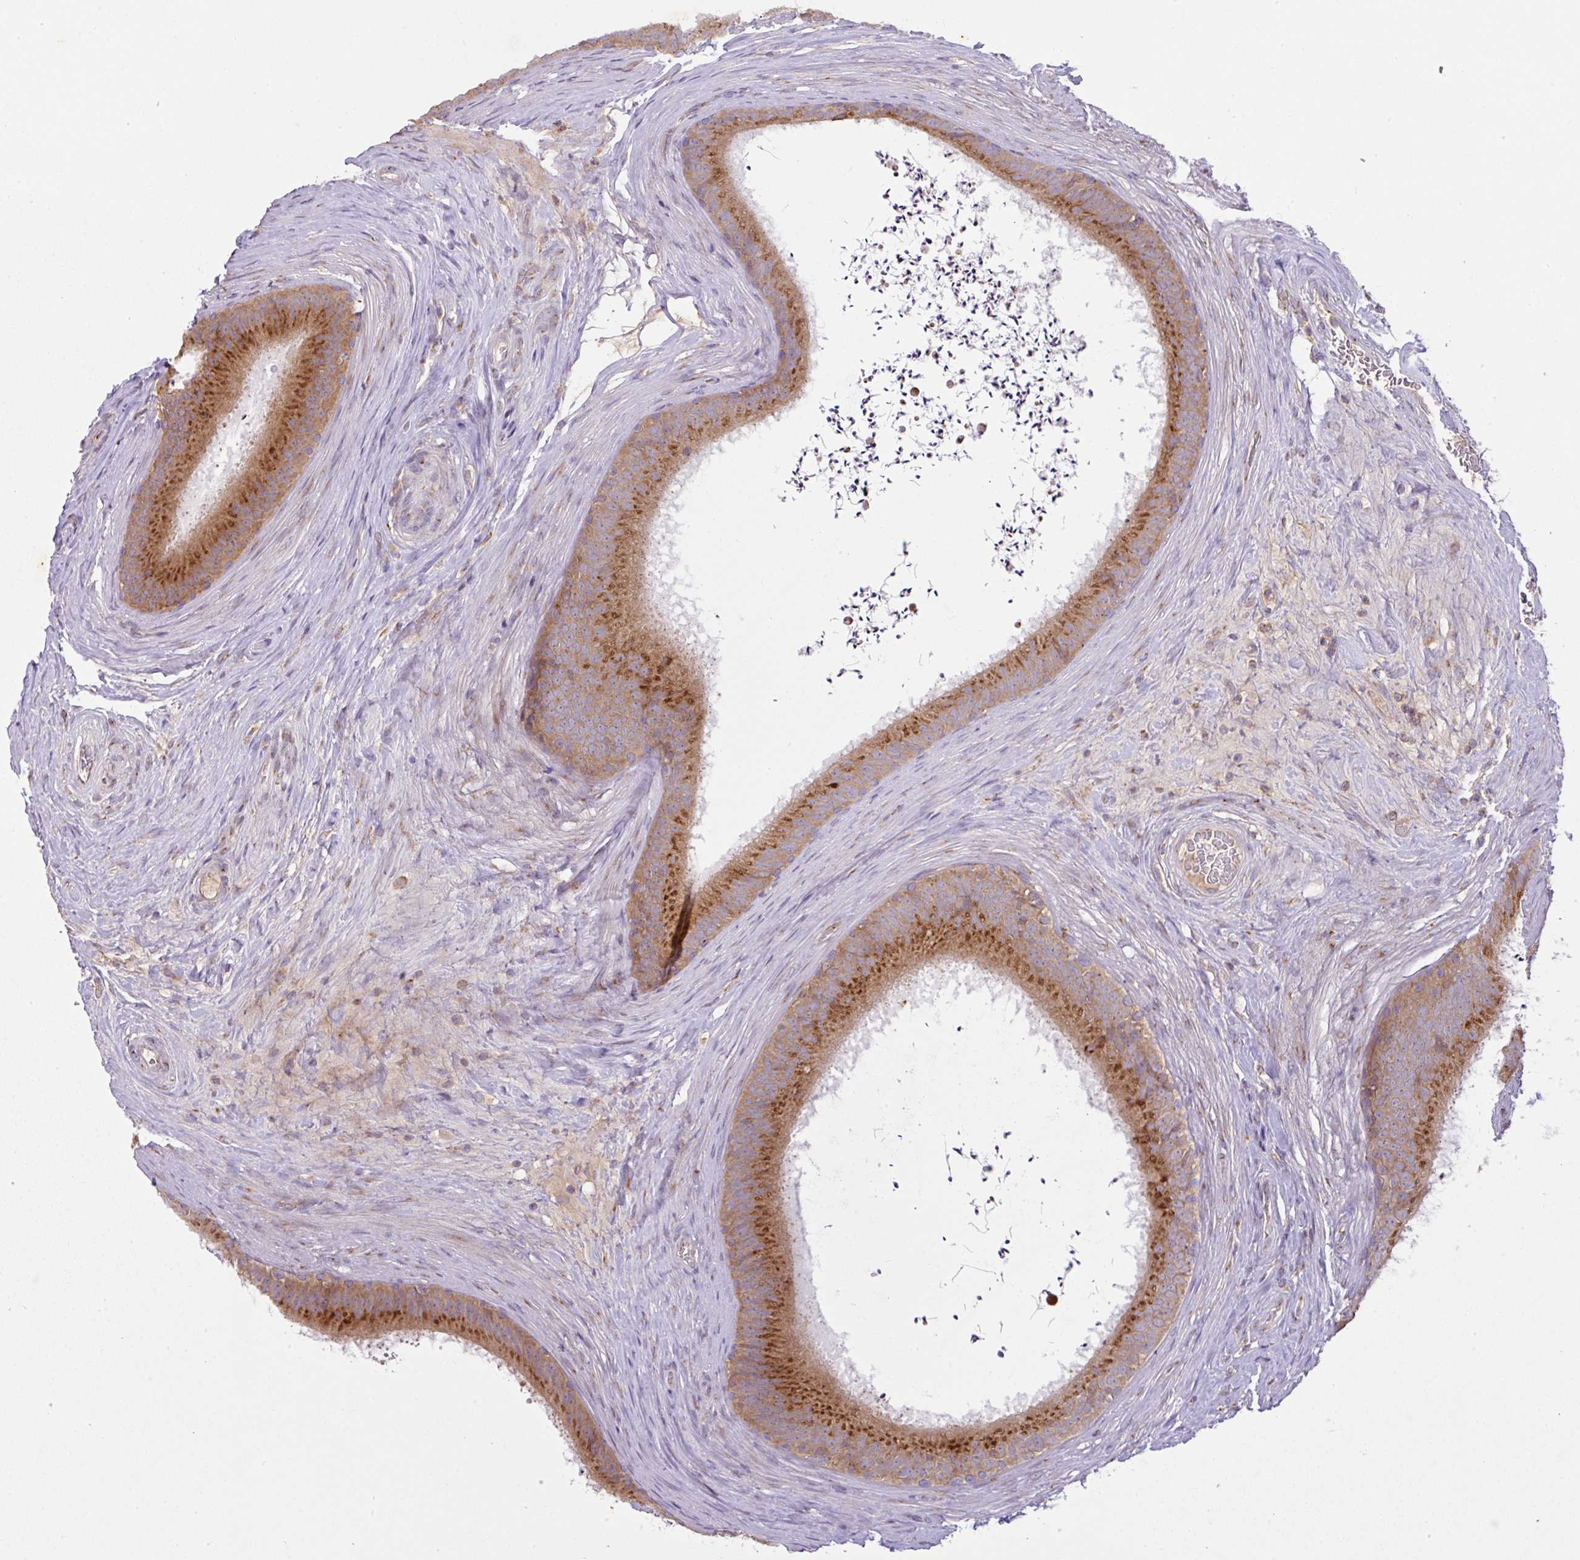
{"staining": {"intensity": "strong", "quantity": ">75%", "location": "cytoplasmic/membranous"}, "tissue": "epididymis", "cell_type": "Glandular cells", "image_type": "normal", "snomed": [{"axis": "morphology", "description": "Normal tissue, NOS"}, {"axis": "topography", "description": "Testis"}, {"axis": "topography", "description": "Epididymis"}], "caption": "Strong cytoplasmic/membranous staining for a protein is seen in approximately >75% of glandular cells of normal epididymis using immunohistochemistry (IHC).", "gene": "VTI1A", "patient": {"sex": "male", "age": 41}}